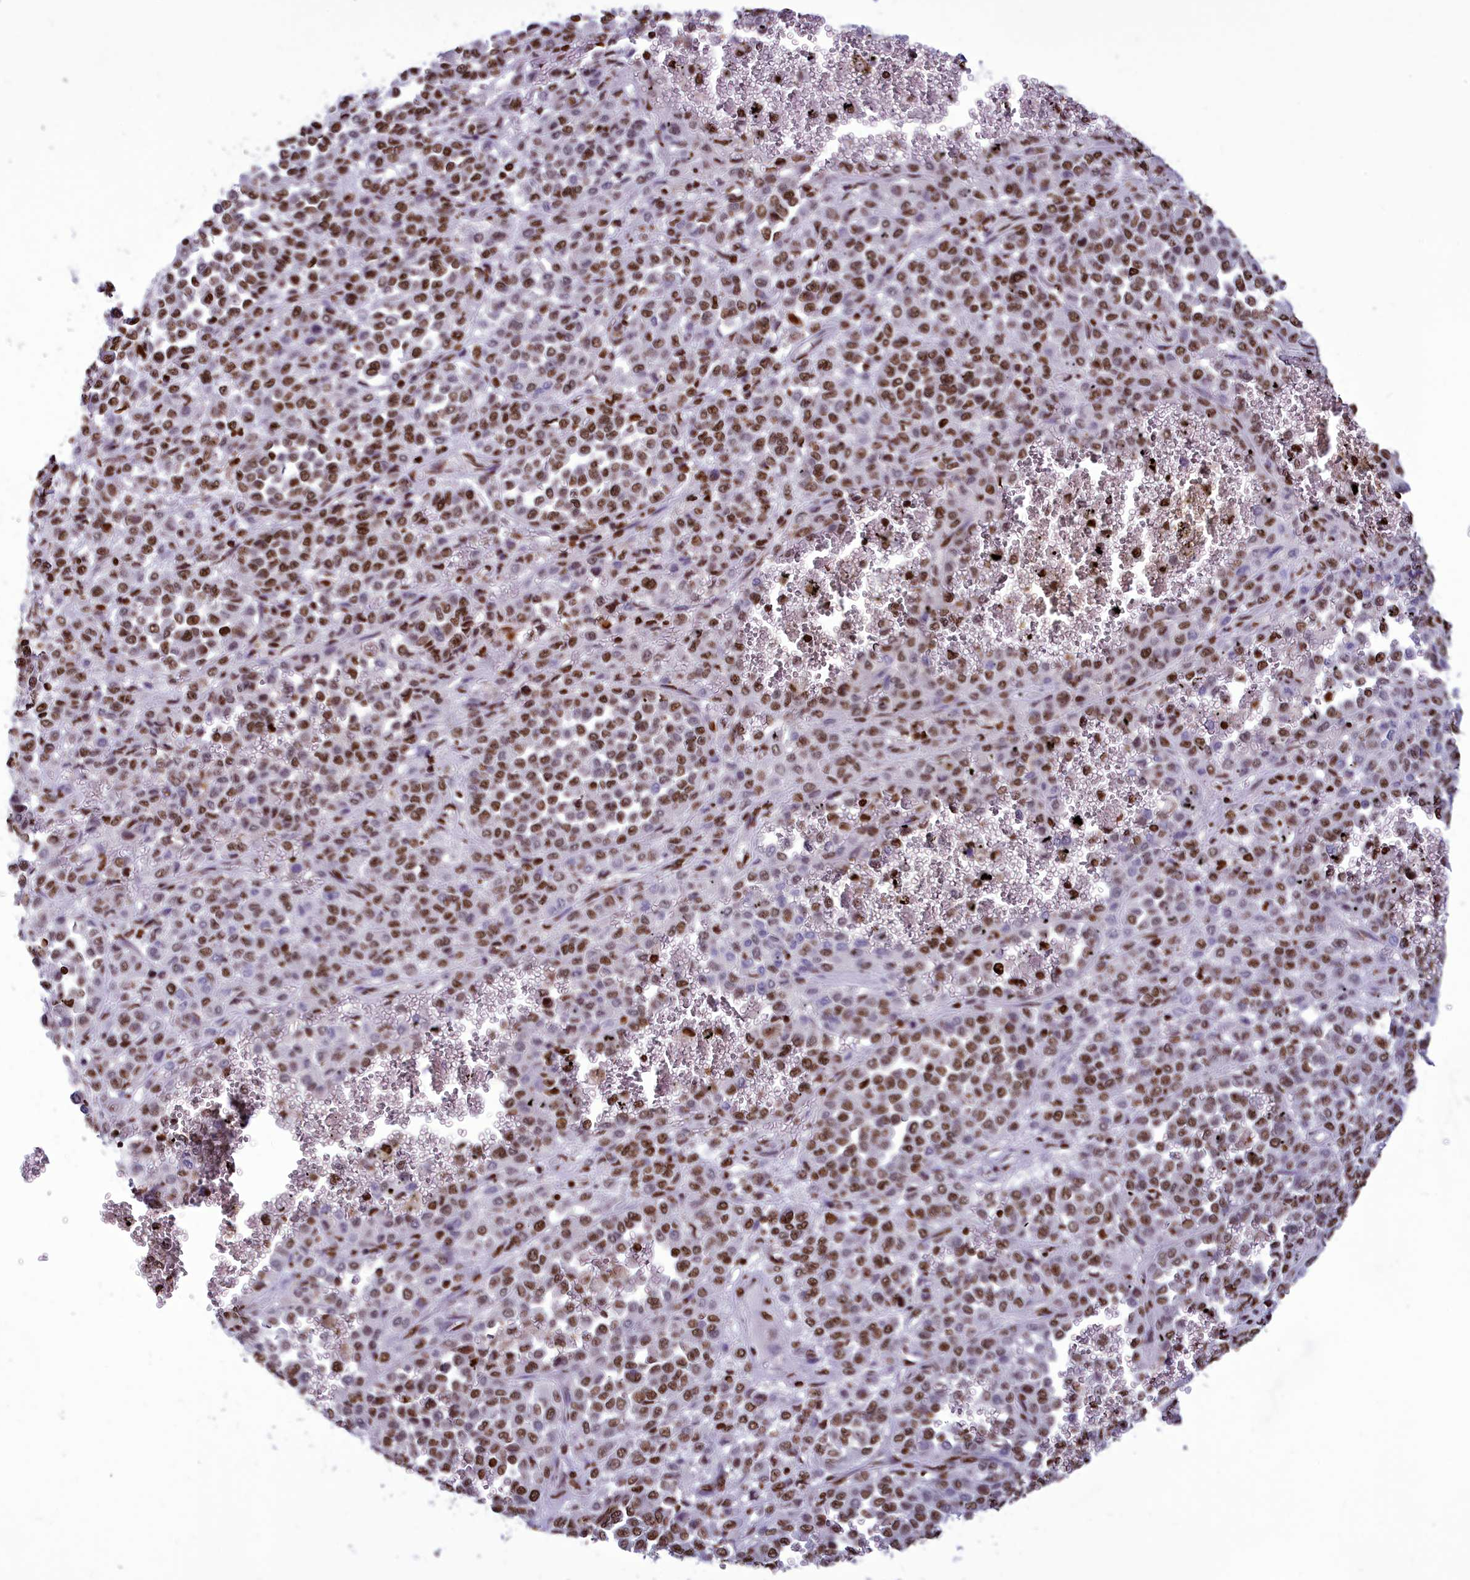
{"staining": {"intensity": "moderate", "quantity": ">75%", "location": "nuclear"}, "tissue": "melanoma", "cell_type": "Tumor cells", "image_type": "cancer", "snomed": [{"axis": "morphology", "description": "Malignant melanoma, Metastatic site"}, {"axis": "topography", "description": "Pancreas"}], "caption": "A micrograph showing moderate nuclear expression in approximately >75% of tumor cells in malignant melanoma (metastatic site), as visualized by brown immunohistochemical staining.", "gene": "AKAP17A", "patient": {"sex": "female", "age": 30}}